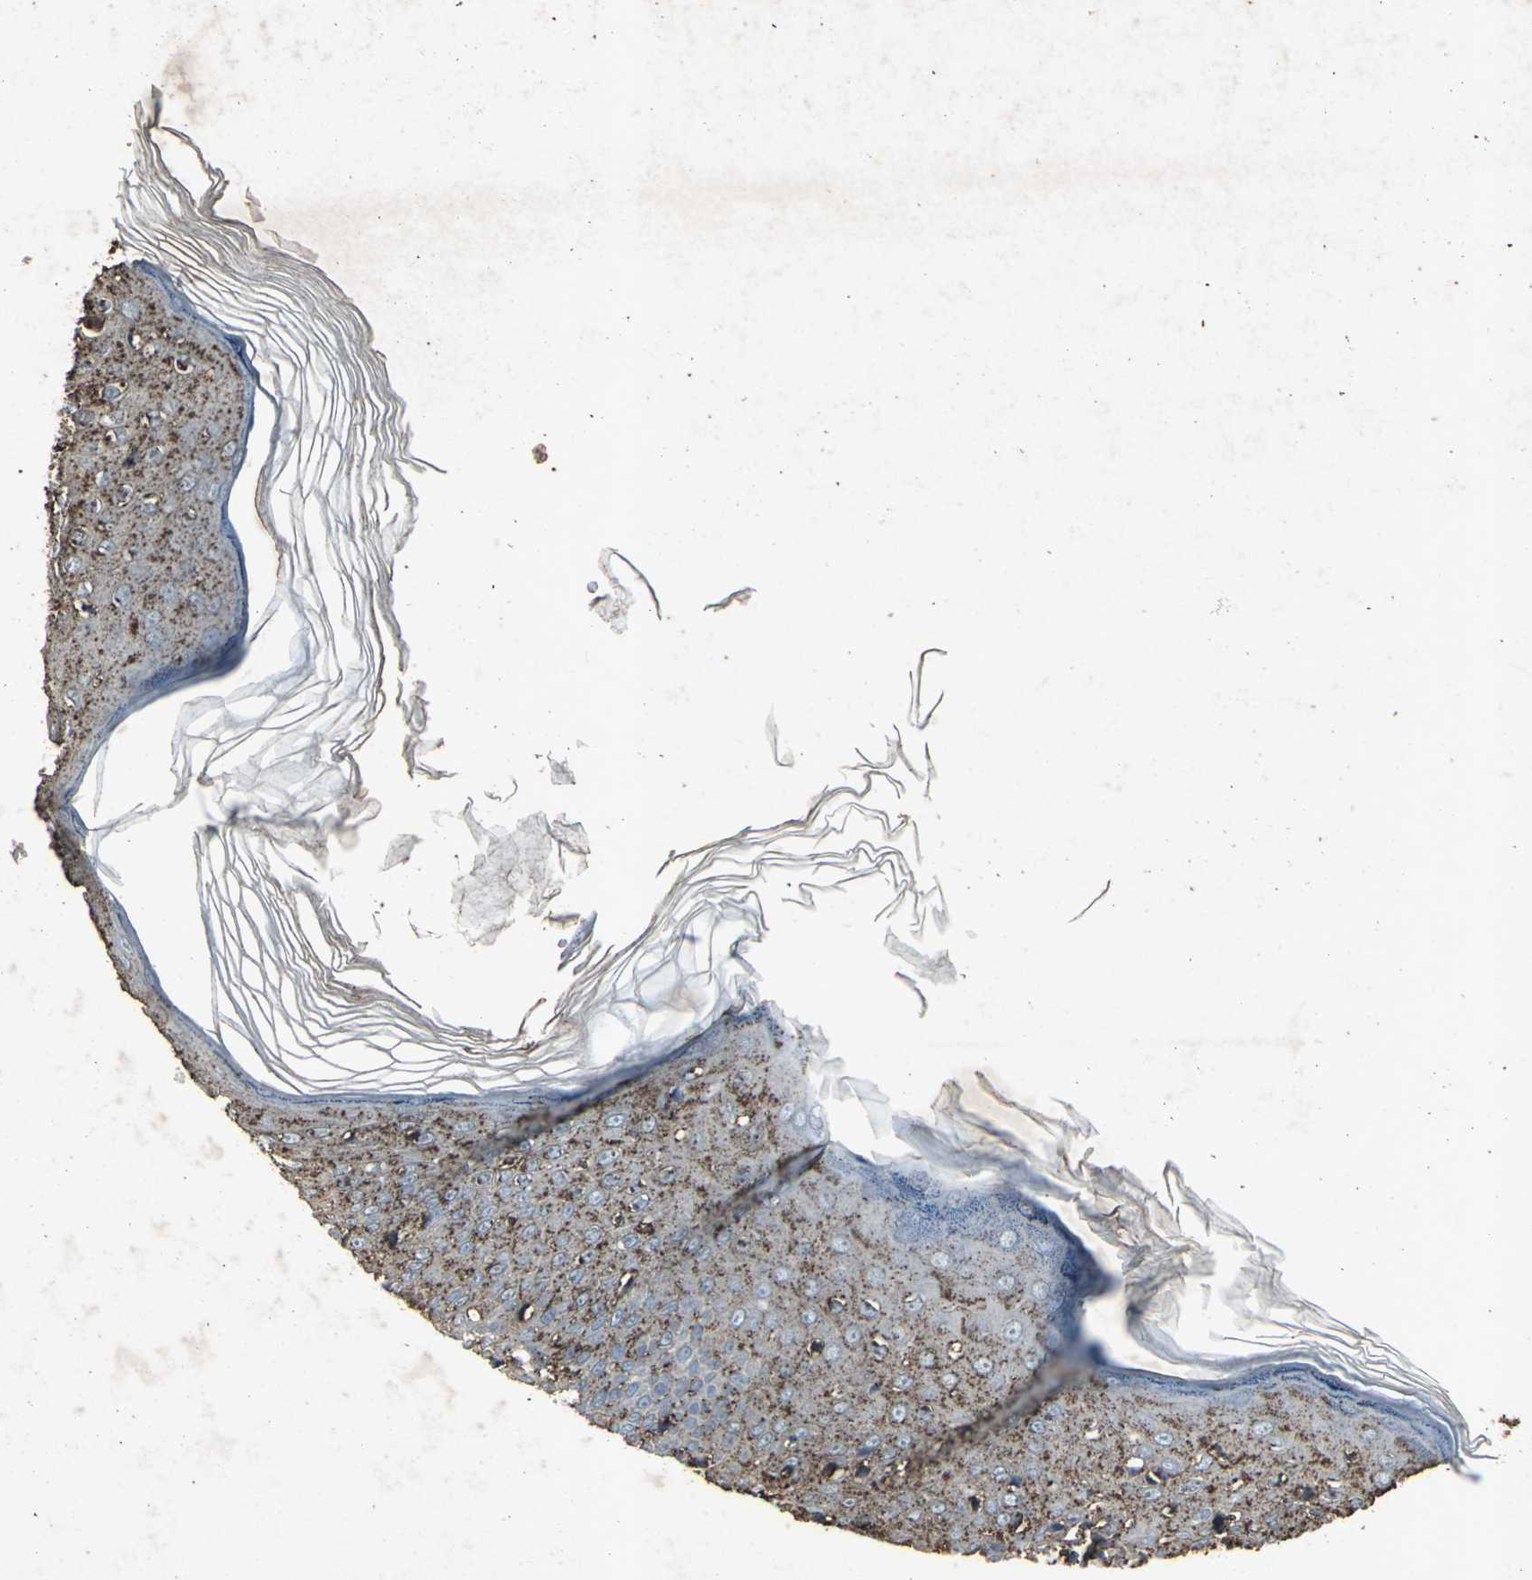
{"staining": {"intensity": "strong", "quantity": ">75%", "location": "cytoplasmic/membranous"}, "tissue": "skin cancer", "cell_type": "Tumor cells", "image_type": "cancer", "snomed": [{"axis": "morphology", "description": "Squamous cell carcinoma, NOS"}, {"axis": "topography", "description": "Skin"}], "caption": "High-power microscopy captured an immunohistochemistry image of skin cancer, revealing strong cytoplasmic/membranous expression in approximately >75% of tumor cells.", "gene": "CCR9", "patient": {"sex": "female", "age": 78}}